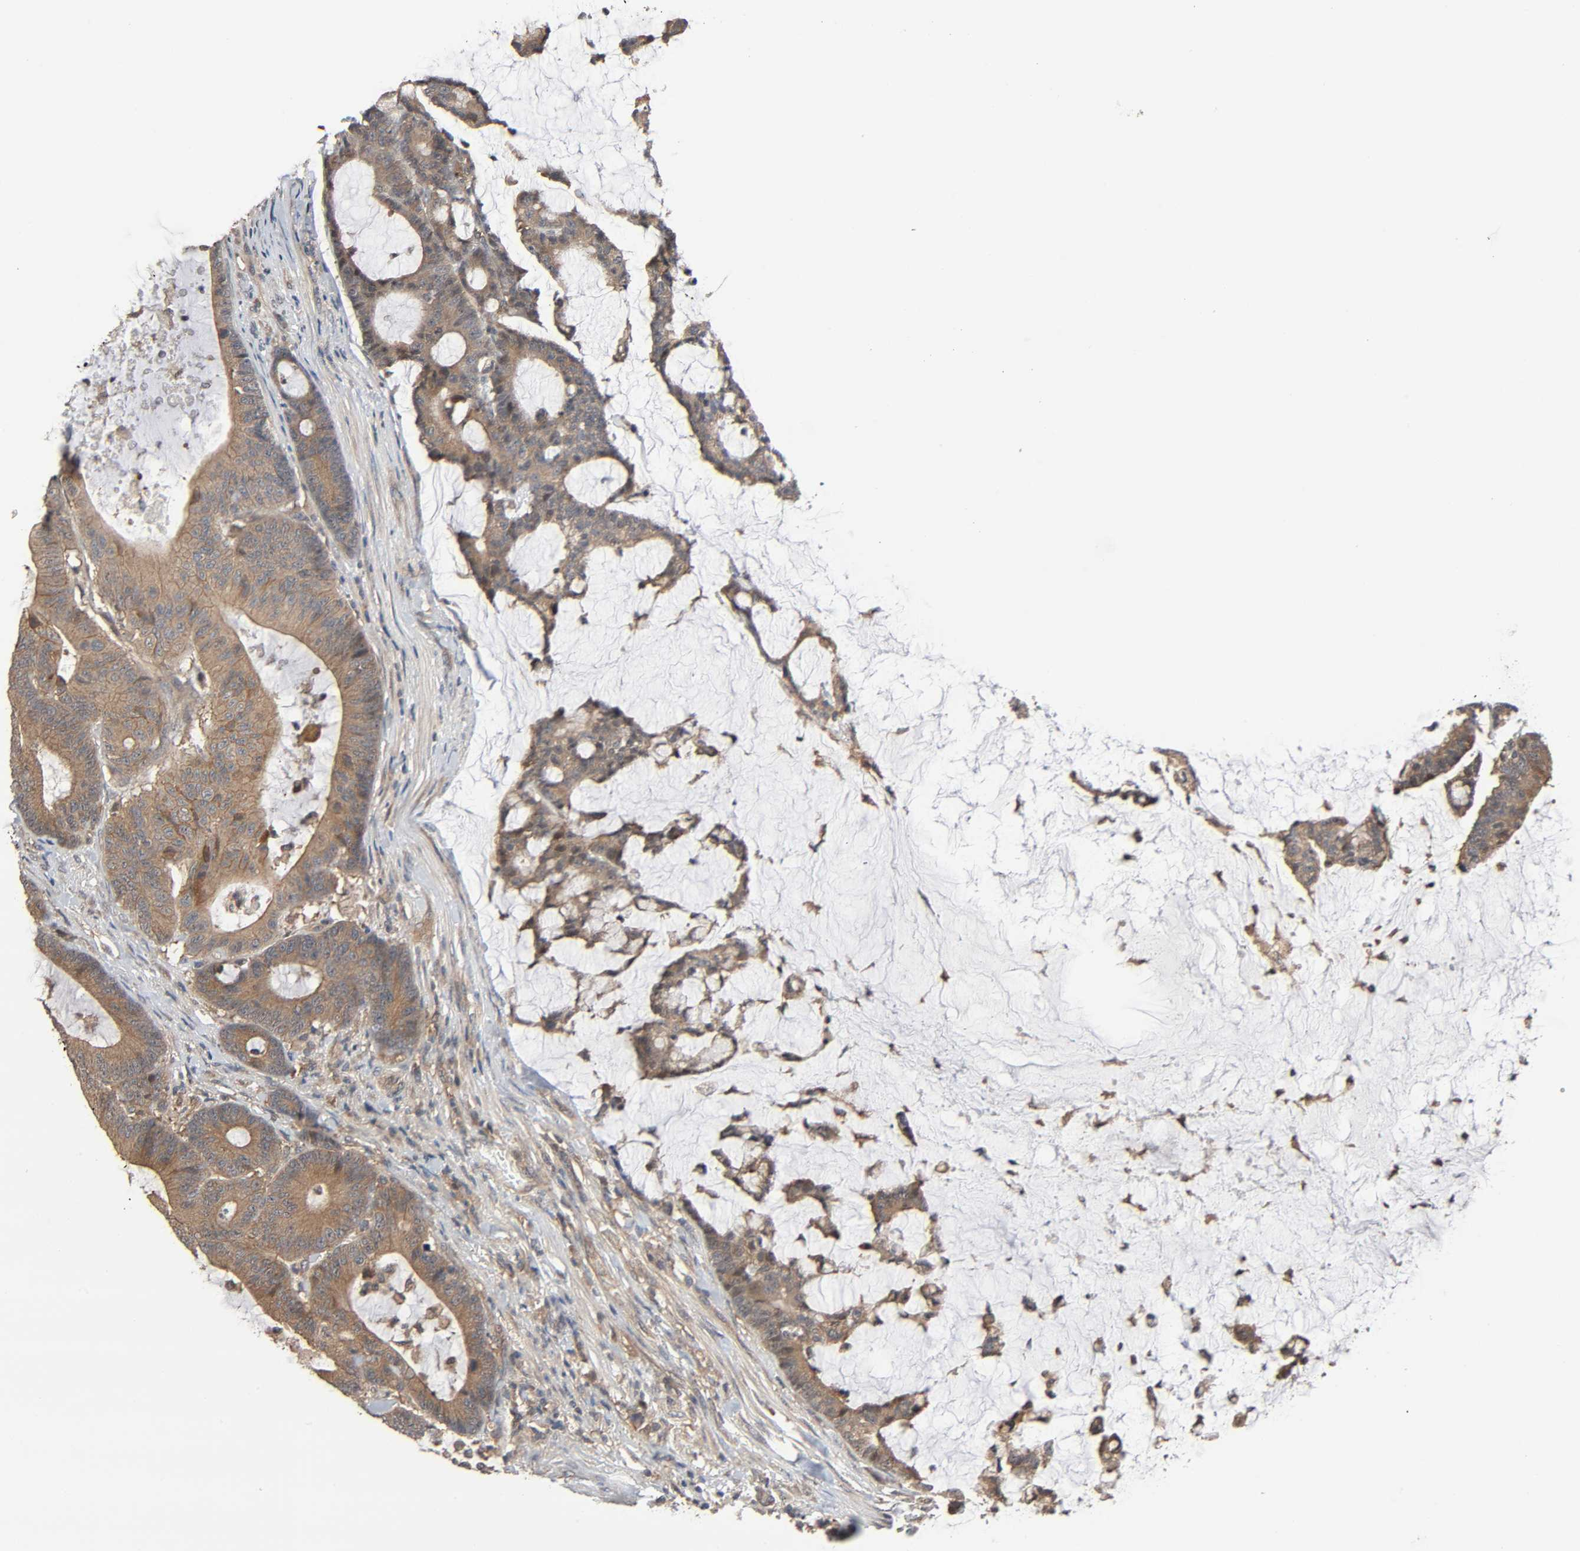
{"staining": {"intensity": "moderate", "quantity": ">75%", "location": "cytoplasmic/membranous"}, "tissue": "colorectal cancer", "cell_type": "Tumor cells", "image_type": "cancer", "snomed": [{"axis": "morphology", "description": "Adenocarcinoma, NOS"}, {"axis": "topography", "description": "Colon"}], "caption": "Immunohistochemistry (IHC) staining of colorectal cancer (adenocarcinoma), which reveals medium levels of moderate cytoplasmic/membranous staining in approximately >75% of tumor cells indicating moderate cytoplasmic/membranous protein expression. The staining was performed using DAB (3,3'-diaminobenzidine) (brown) for protein detection and nuclei were counterstained in hematoxylin (blue).", "gene": "PPP2R1B", "patient": {"sex": "female", "age": 84}}